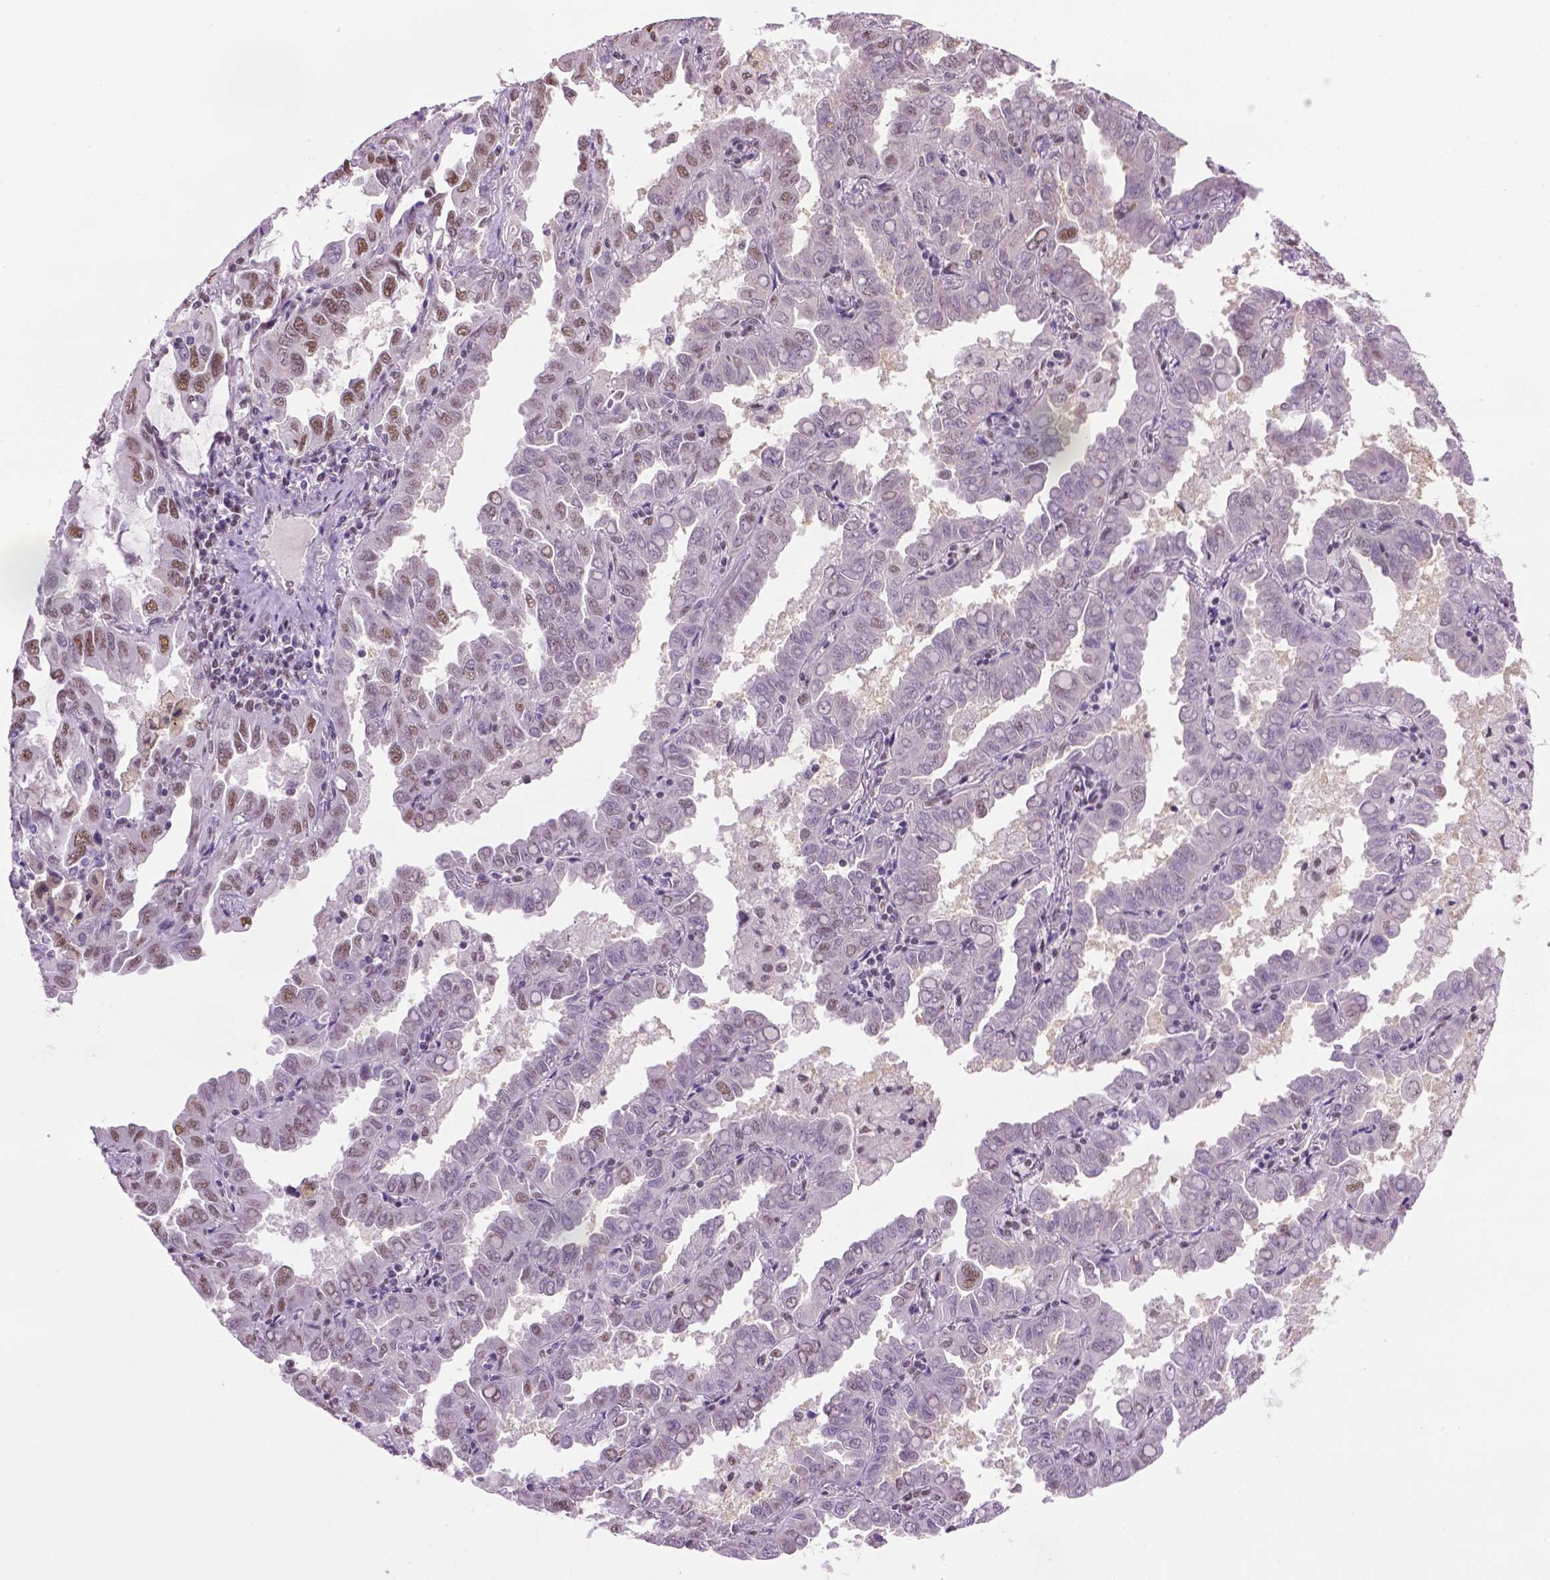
{"staining": {"intensity": "moderate", "quantity": "25%-75%", "location": "nuclear"}, "tissue": "lung cancer", "cell_type": "Tumor cells", "image_type": "cancer", "snomed": [{"axis": "morphology", "description": "Adenocarcinoma, NOS"}, {"axis": "topography", "description": "Lung"}], "caption": "Protein staining by immunohistochemistry exhibits moderate nuclear positivity in approximately 25%-75% of tumor cells in adenocarcinoma (lung).", "gene": "ABI2", "patient": {"sex": "male", "age": 64}}